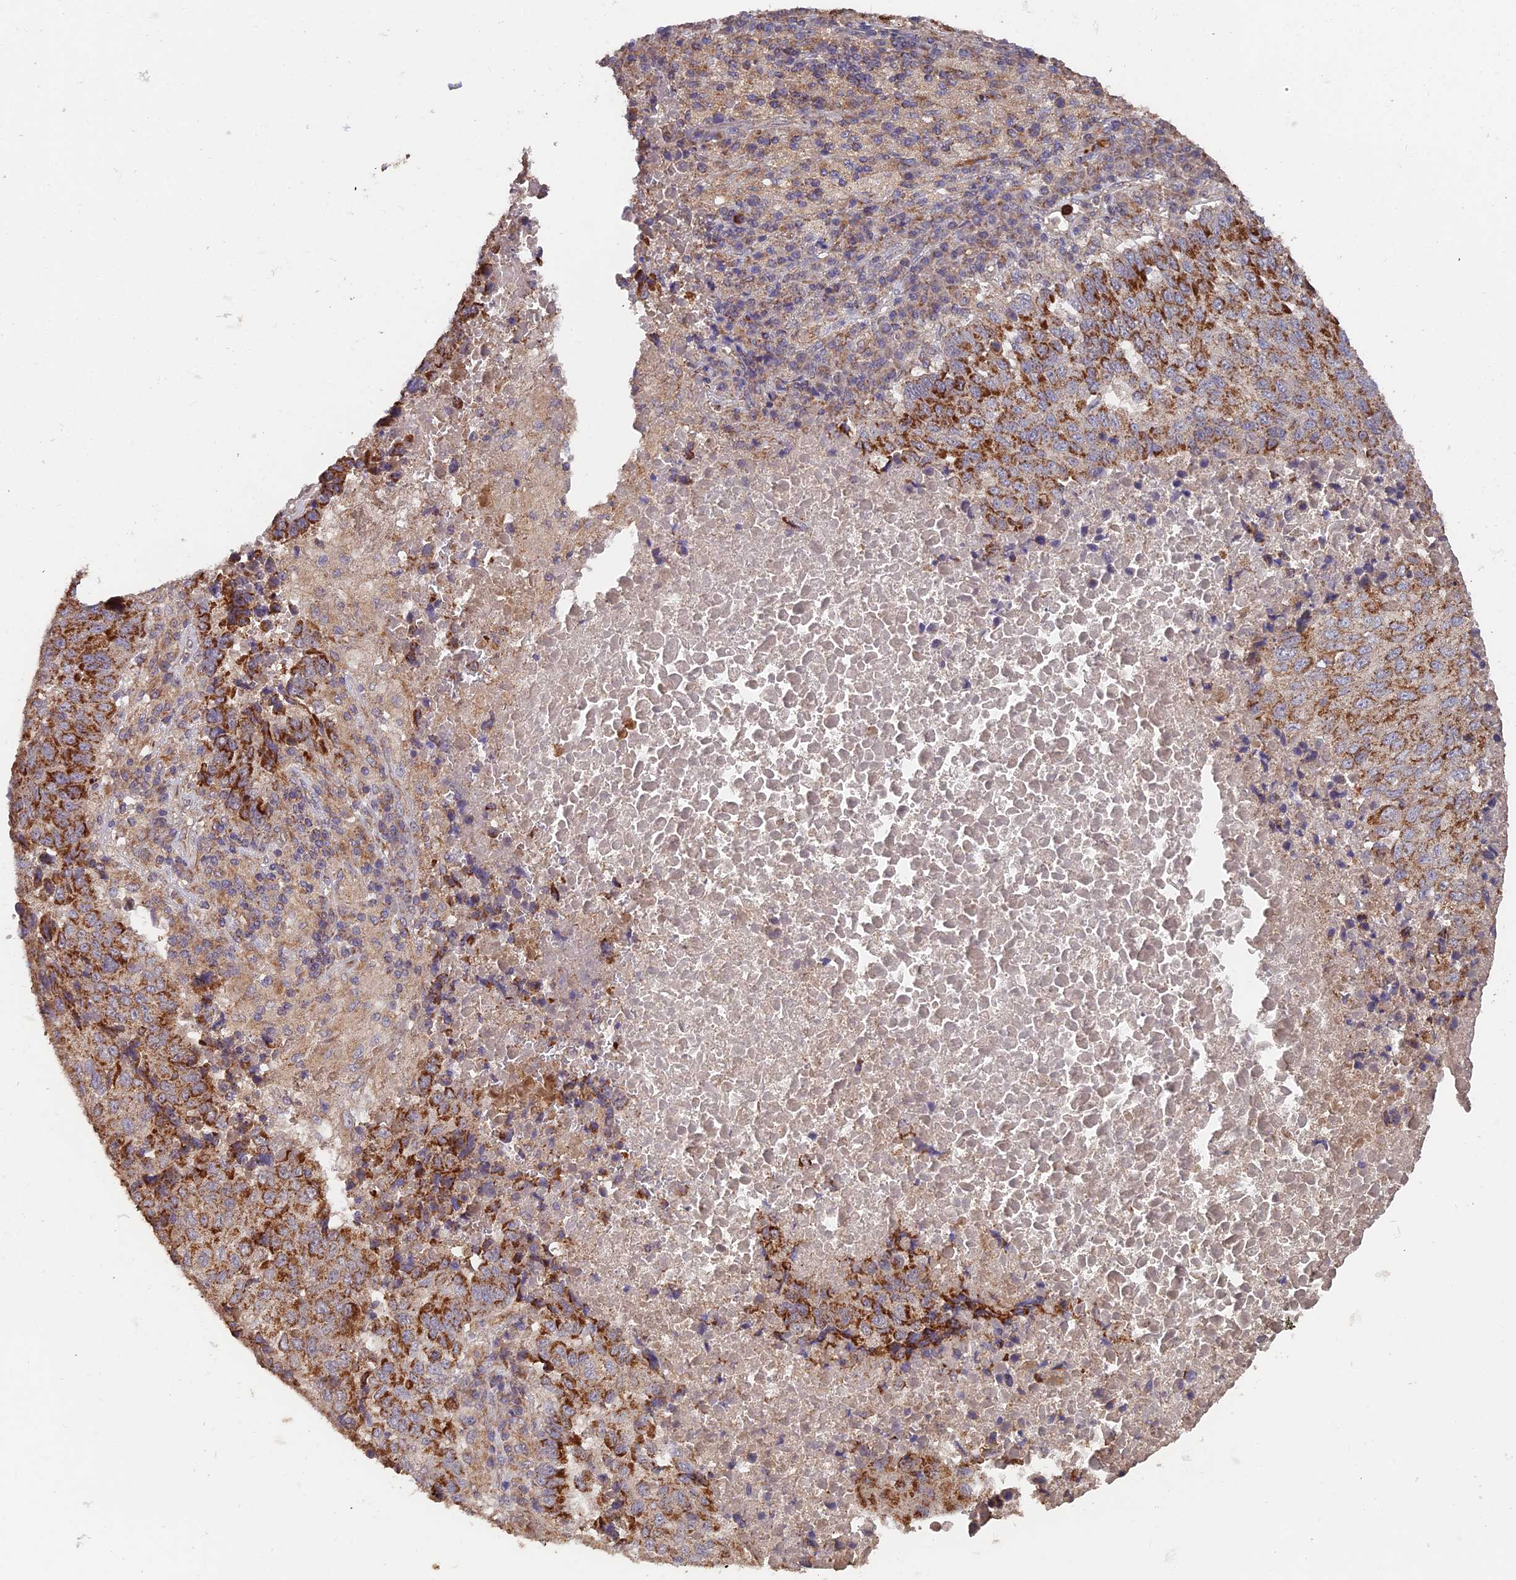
{"staining": {"intensity": "strong", "quantity": "25%-75%", "location": "cytoplasmic/membranous"}, "tissue": "lung cancer", "cell_type": "Tumor cells", "image_type": "cancer", "snomed": [{"axis": "morphology", "description": "Squamous cell carcinoma, NOS"}, {"axis": "topography", "description": "Lung"}], "caption": "Protein staining shows strong cytoplasmic/membranous expression in about 25%-75% of tumor cells in lung squamous cell carcinoma.", "gene": "IFT22", "patient": {"sex": "male", "age": 73}}